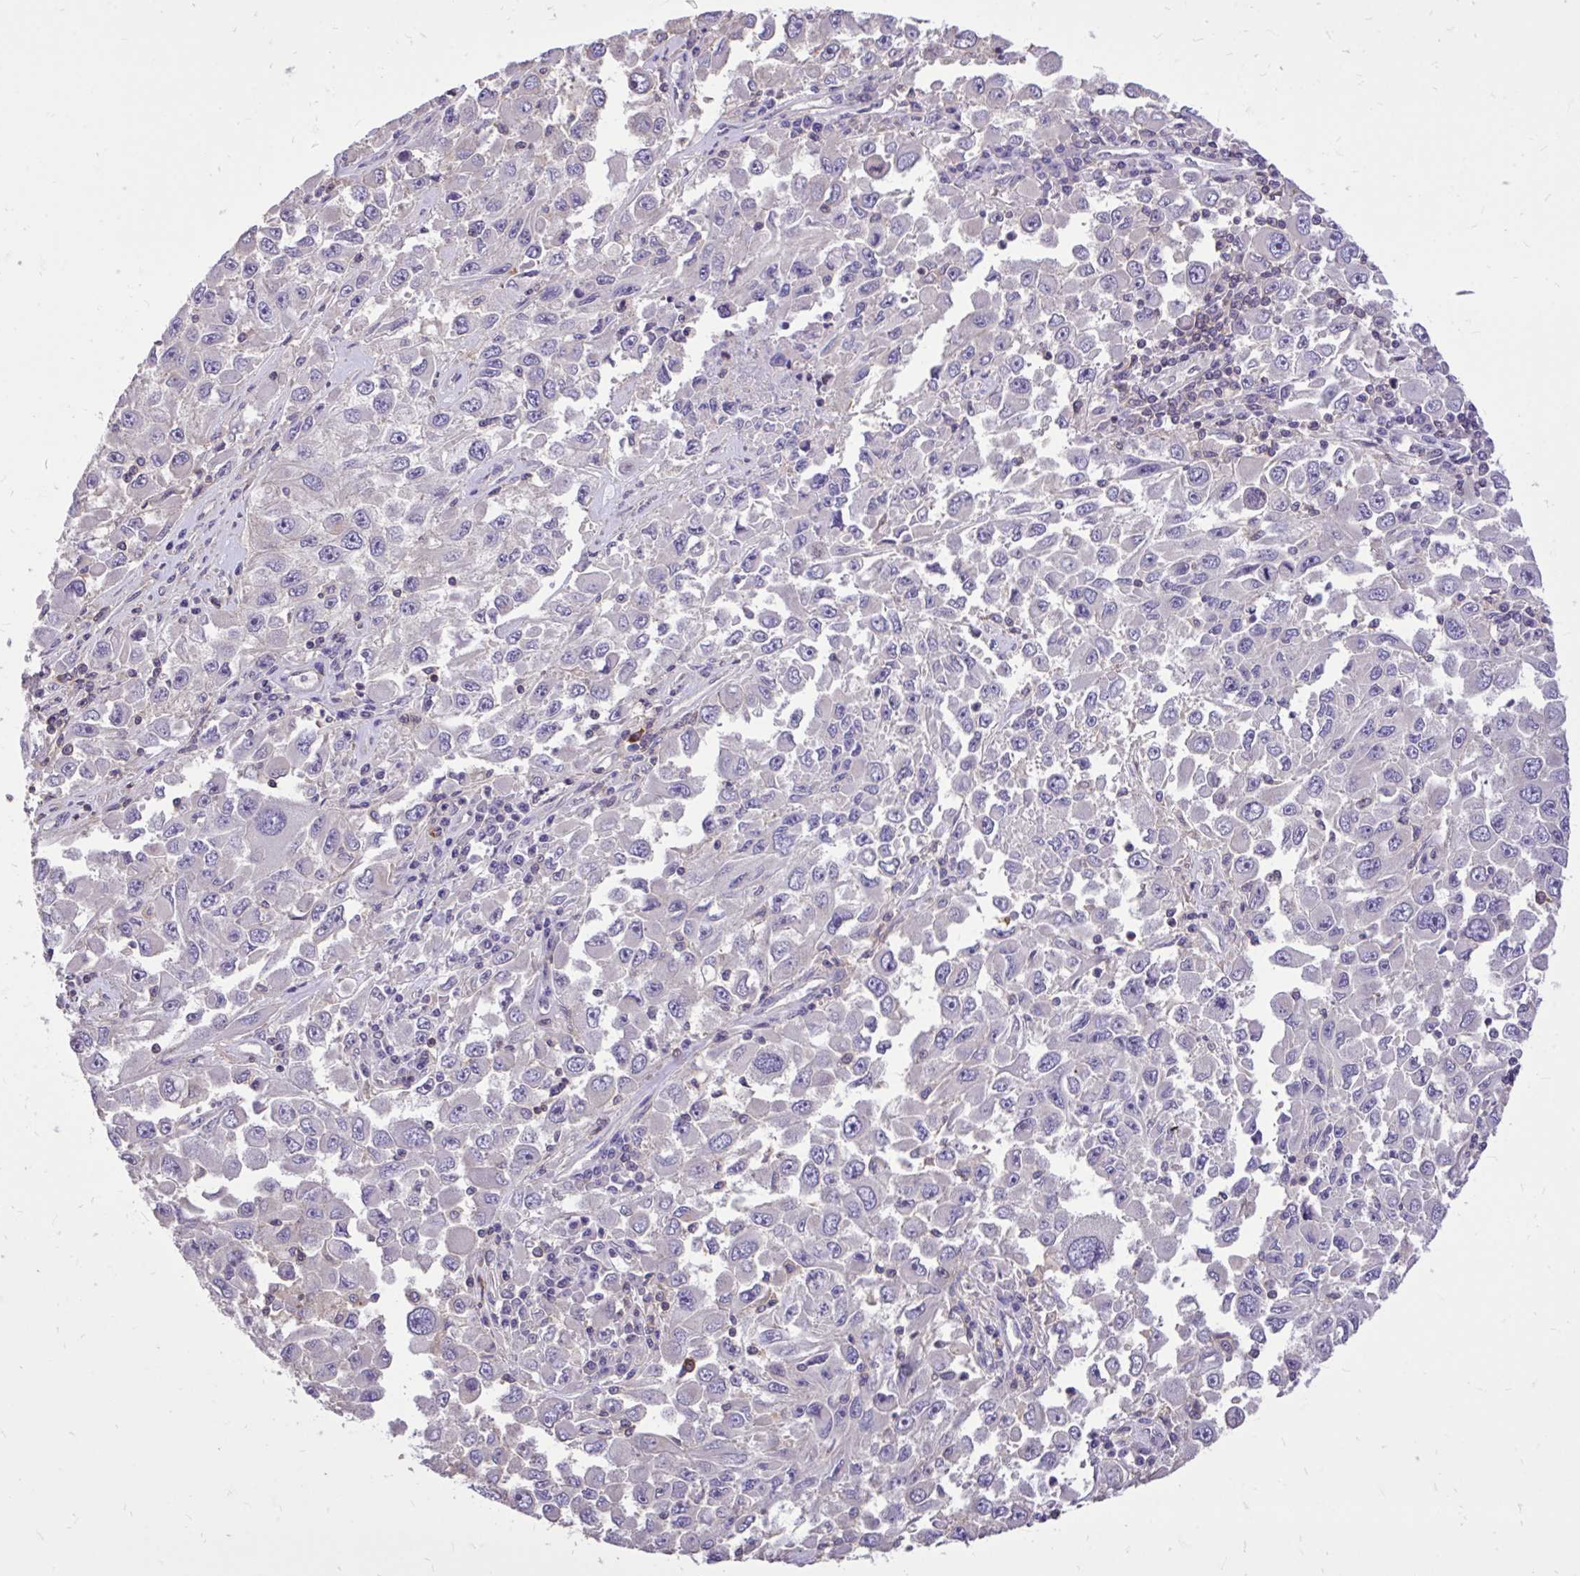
{"staining": {"intensity": "negative", "quantity": "none", "location": "none"}, "tissue": "melanoma", "cell_type": "Tumor cells", "image_type": "cancer", "snomed": [{"axis": "morphology", "description": "Malignant melanoma, Metastatic site"}, {"axis": "topography", "description": "Lymph node"}], "caption": "High power microscopy micrograph of an IHC photomicrograph of malignant melanoma (metastatic site), revealing no significant positivity in tumor cells.", "gene": "IGFL2", "patient": {"sex": "female", "age": 67}}